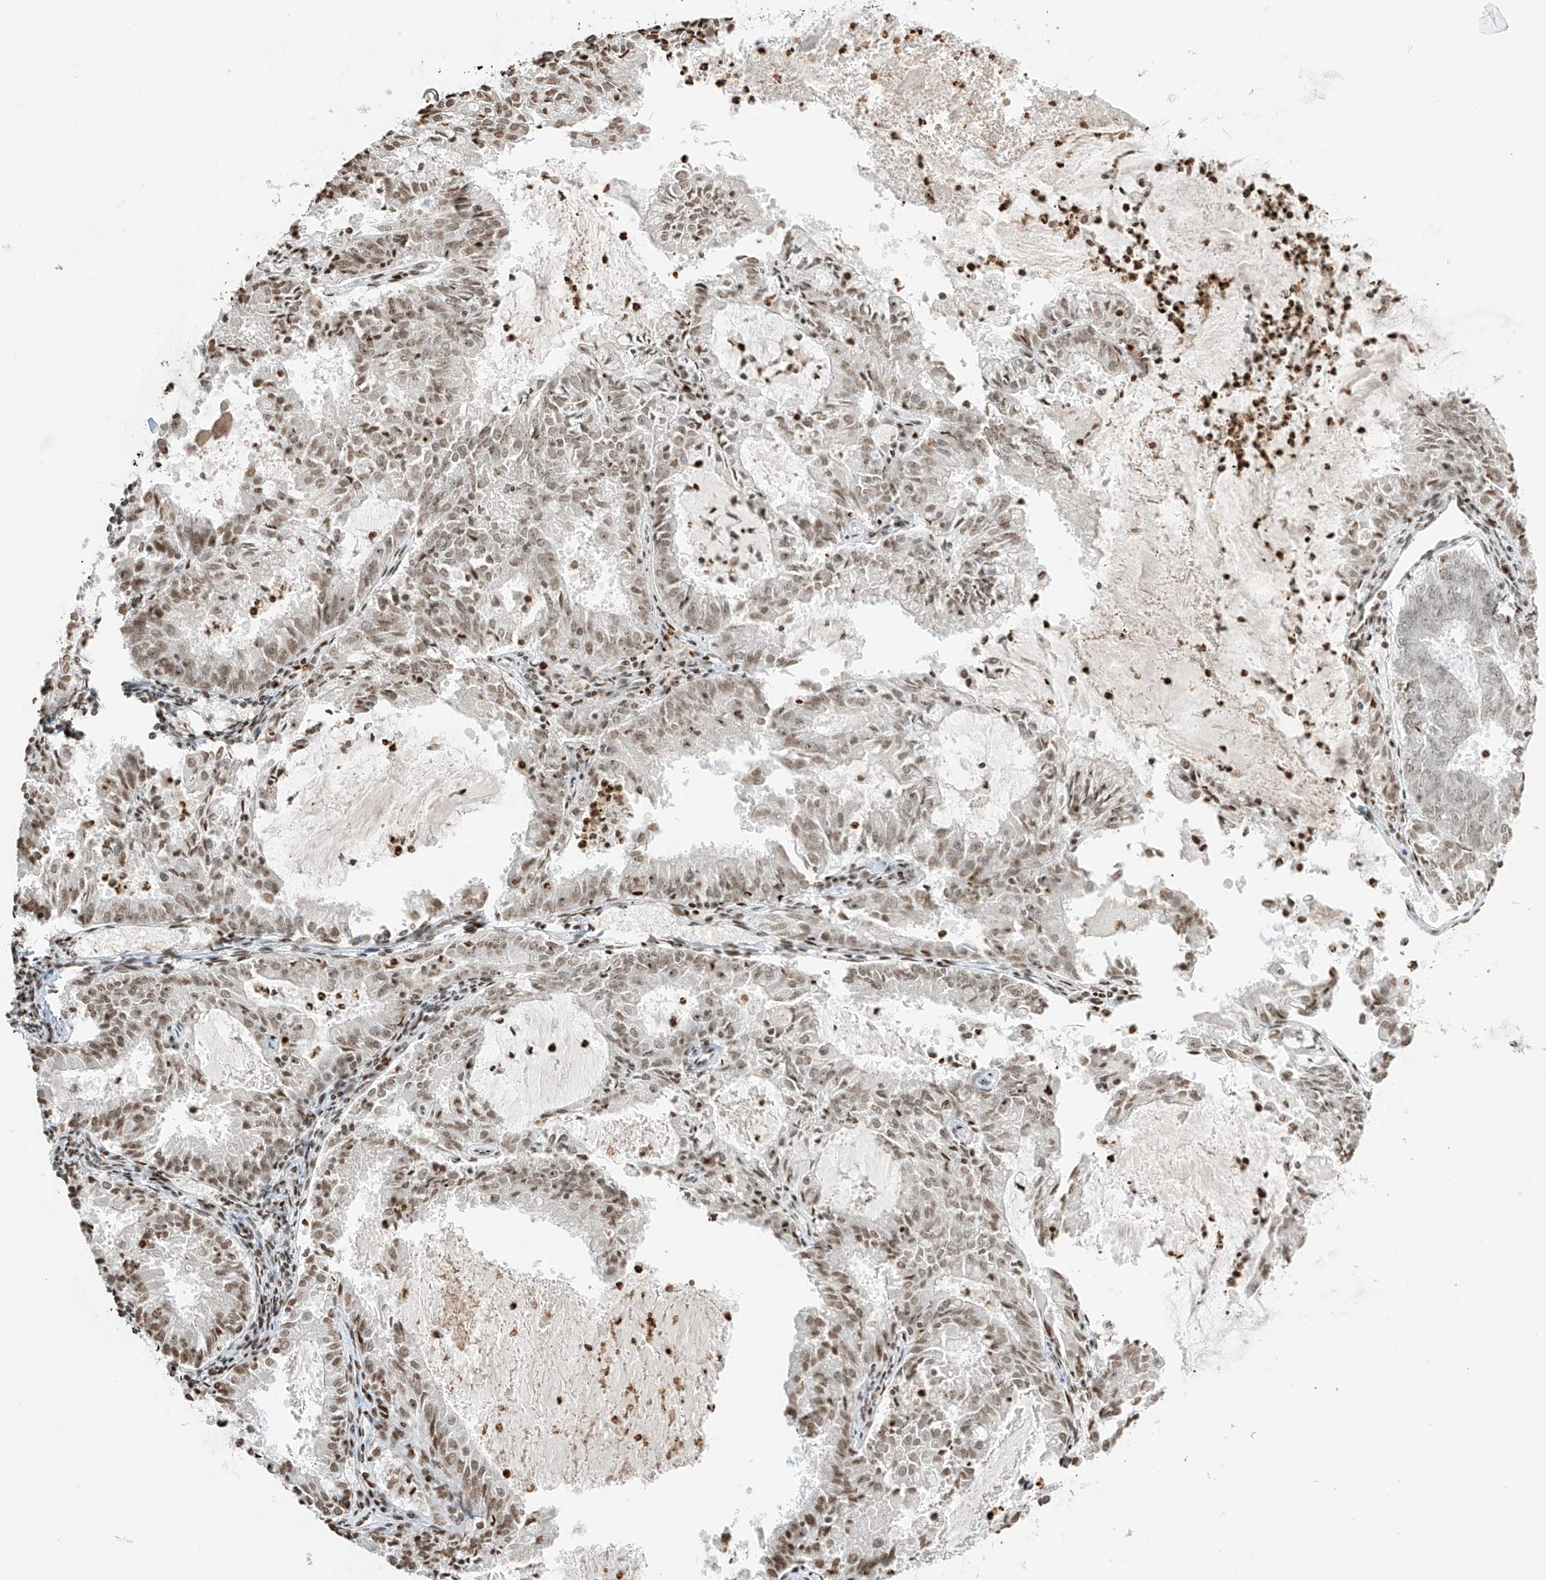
{"staining": {"intensity": "moderate", "quantity": ">75%", "location": "nuclear"}, "tissue": "endometrial cancer", "cell_type": "Tumor cells", "image_type": "cancer", "snomed": [{"axis": "morphology", "description": "Adenocarcinoma, NOS"}, {"axis": "topography", "description": "Endometrium"}], "caption": "DAB (3,3'-diaminobenzidine) immunohistochemical staining of human adenocarcinoma (endometrial) exhibits moderate nuclear protein expression in about >75% of tumor cells.", "gene": "C17orf58", "patient": {"sex": "female", "age": 57}}